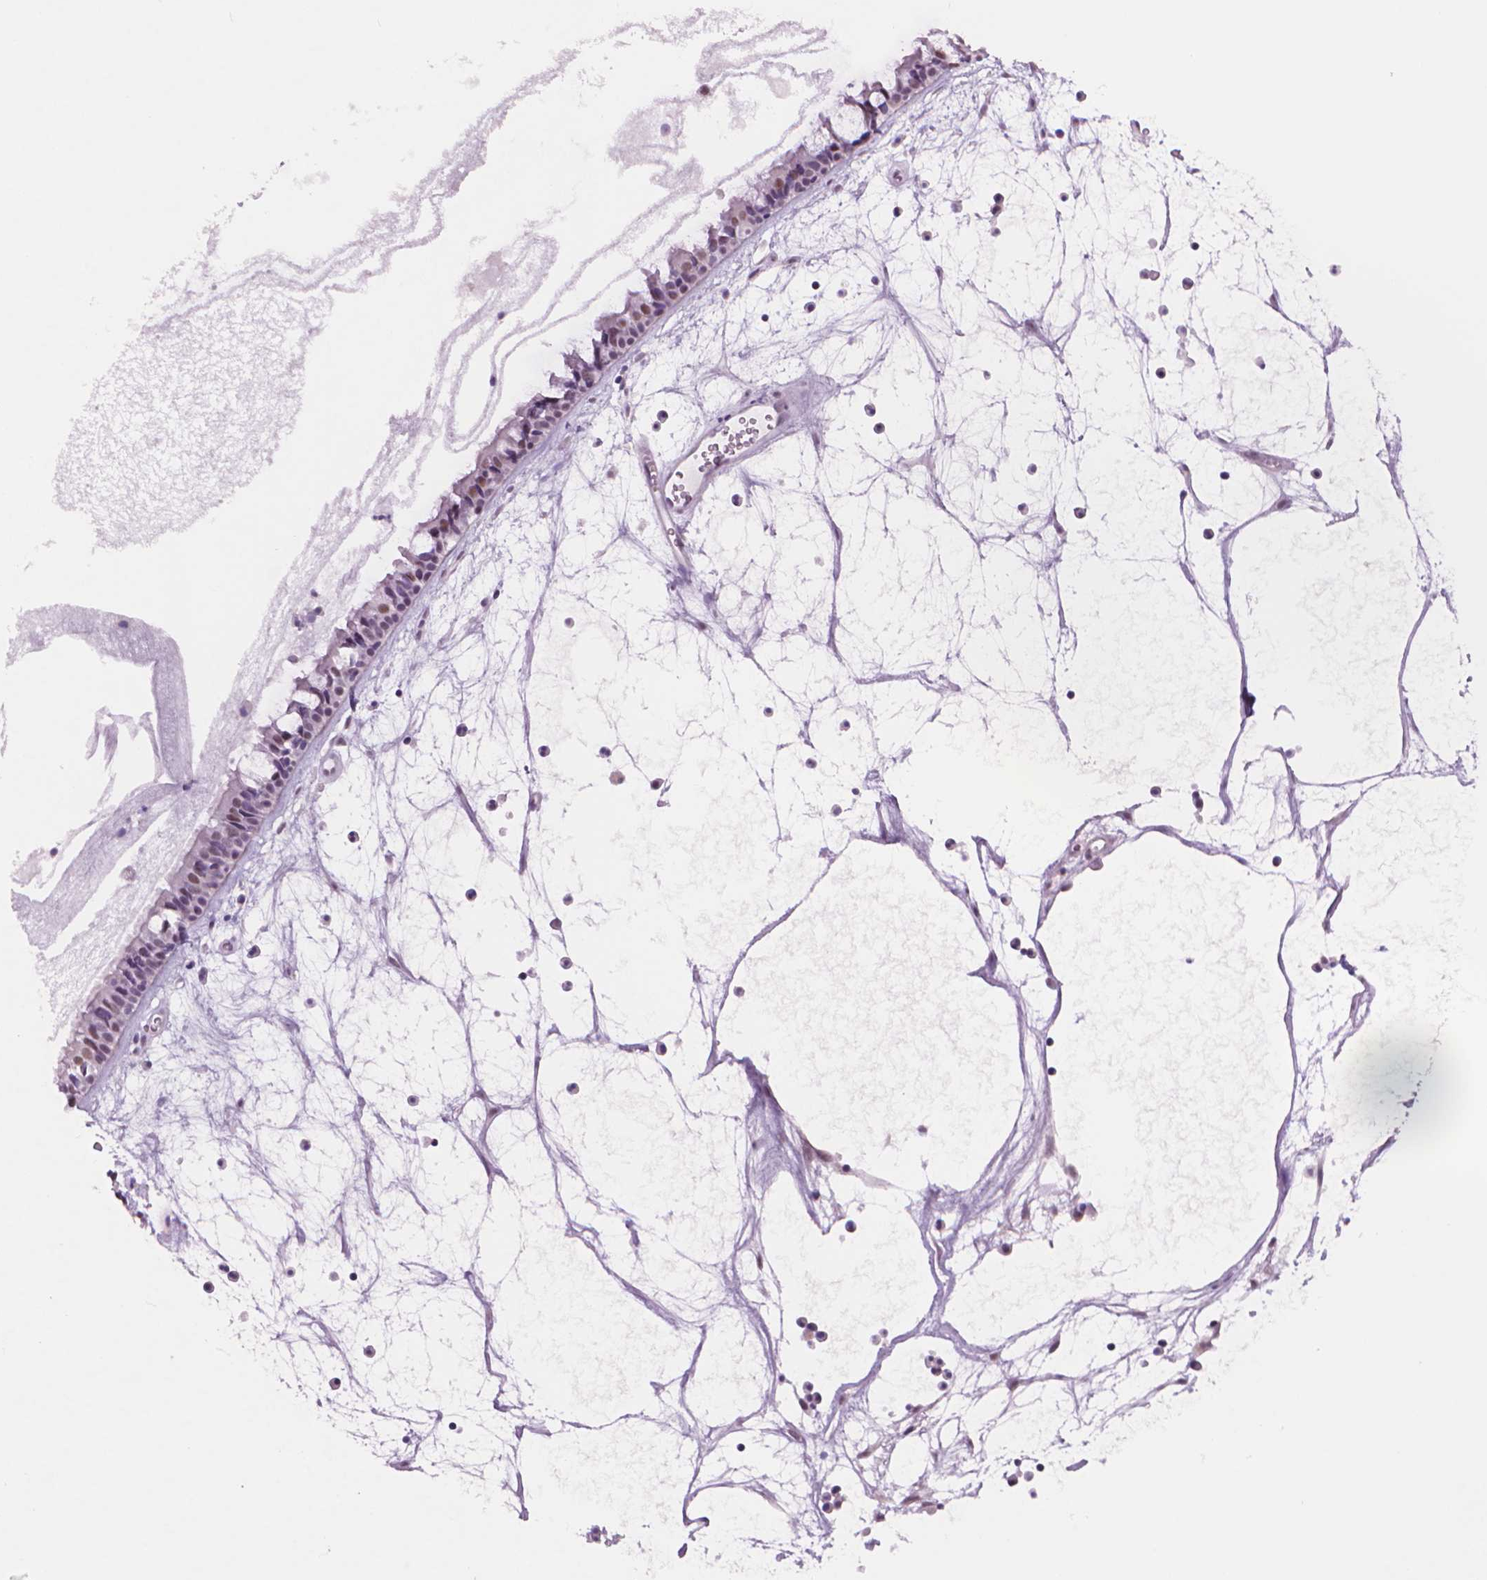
{"staining": {"intensity": "moderate", "quantity": "25%-75%", "location": "nuclear"}, "tissue": "nasopharynx", "cell_type": "Respiratory epithelial cells", "image_type": "normal", "snomed": [{"axis": "morphology", "description": "Normal tissue, NOS"}, {"axis": "topography", "description": "Nasopharynx"}], "caption": "Nasopharynx stained with DAB (3,3'-diaminobenzidine) immunohistochemistry (IHC) shows medium levels of moderate nuclear positivity in approximately 25%-75% of respiratory epithelial cells. The staining is performed using DAB (3,3'-diaminobenzidine) brown chromogen to label protein expression. The nuclei are counter-stained blue using hematoxylin.", "gene": "POLR3D", "patient": {"sex": "male", "age": 31}}